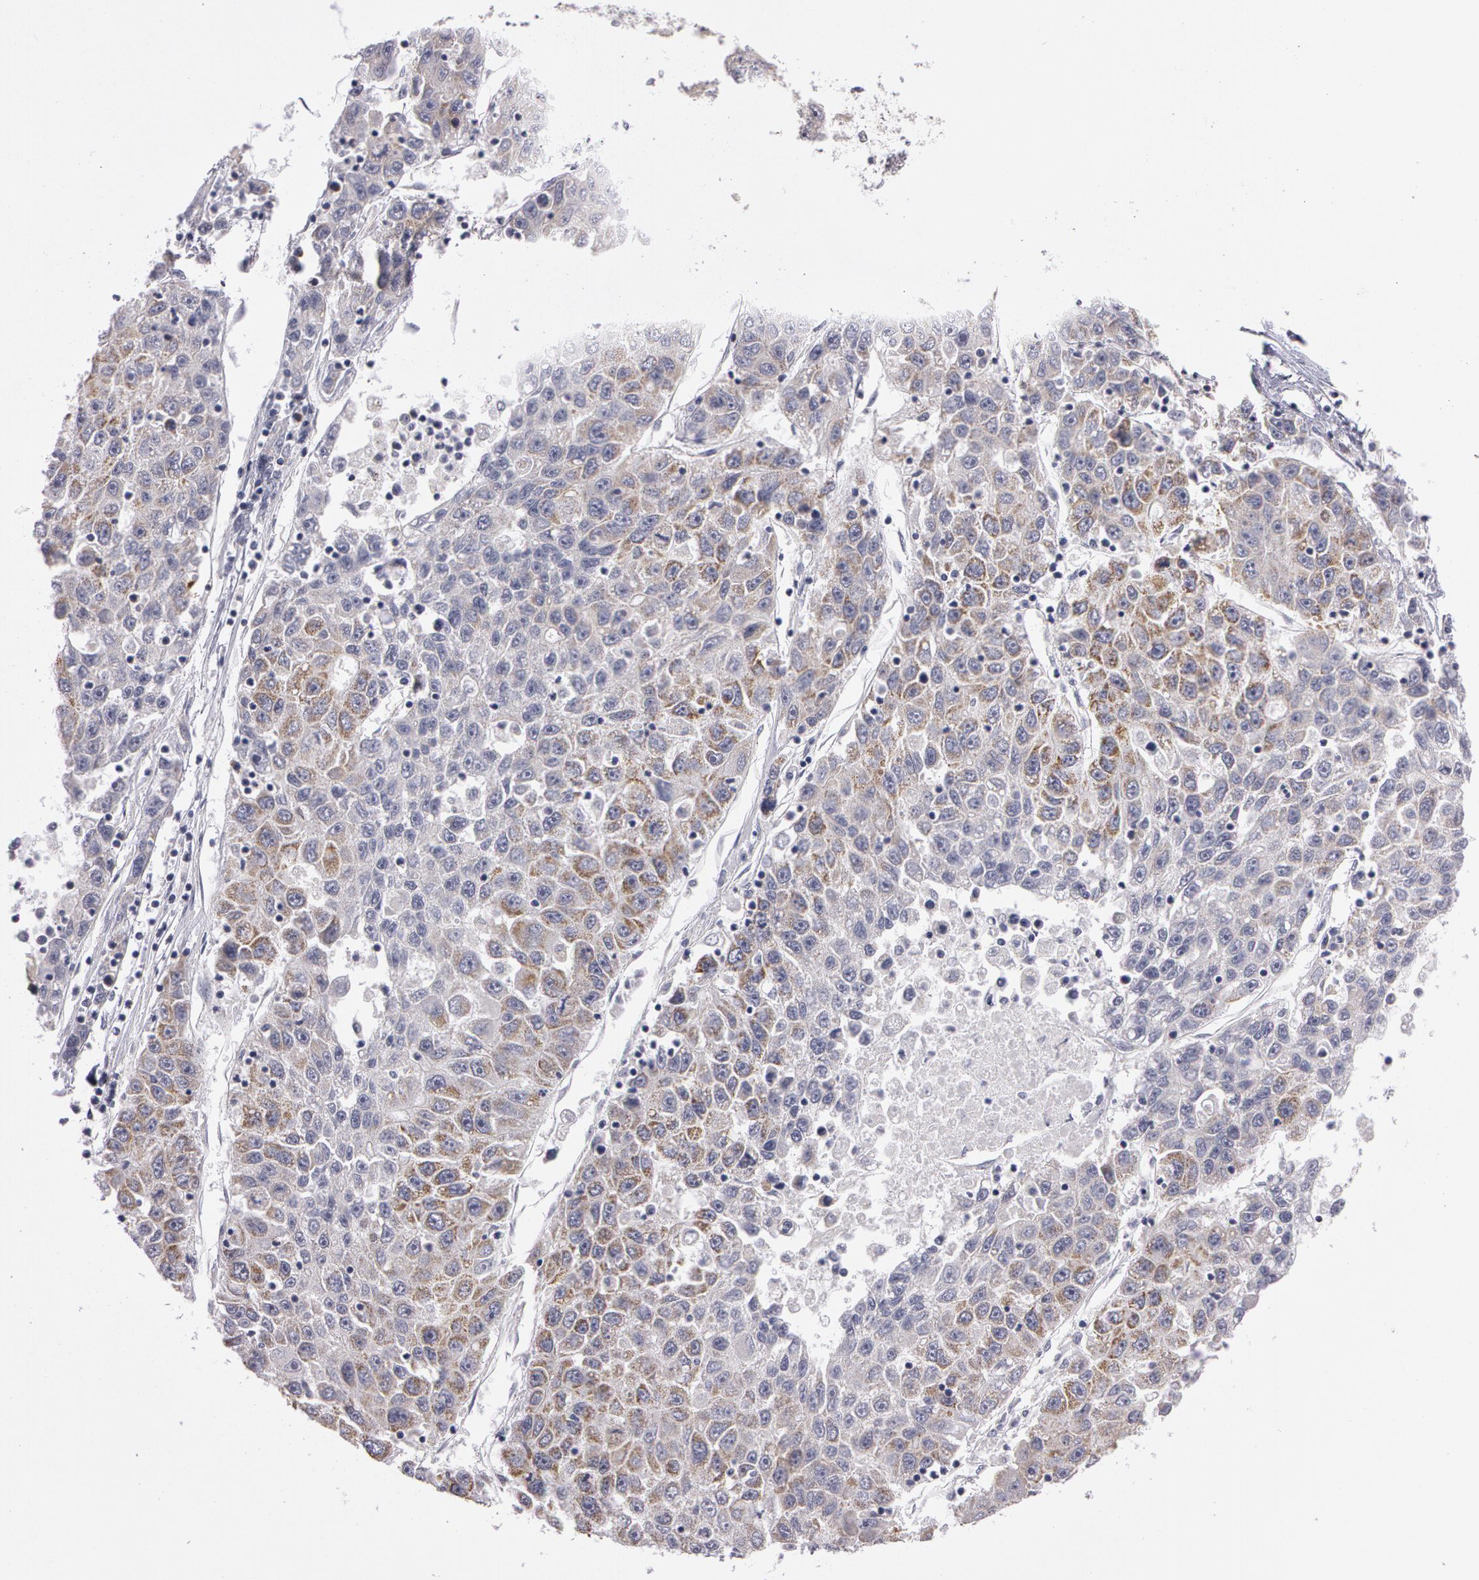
{"staining": {"intensity": "weak", "quantity": "<25%", "location": "cytoplasmic/membranous"}, "tissue": "liver cancer", "cell_type": "Tumor cells", "image_type": "cancer", "snomed": [{"axis": "morphology", "description": "Carcinoma, Hepatocellular, NOS"}, {"axis": "topography", "description": "Liver"}], "caption": "Protein analysis of liver hepatocellular carcinoma displays no significant positivity in tumor cells.", "gene": "NEK9", "patient": {"sex": "male", "age": 49}}